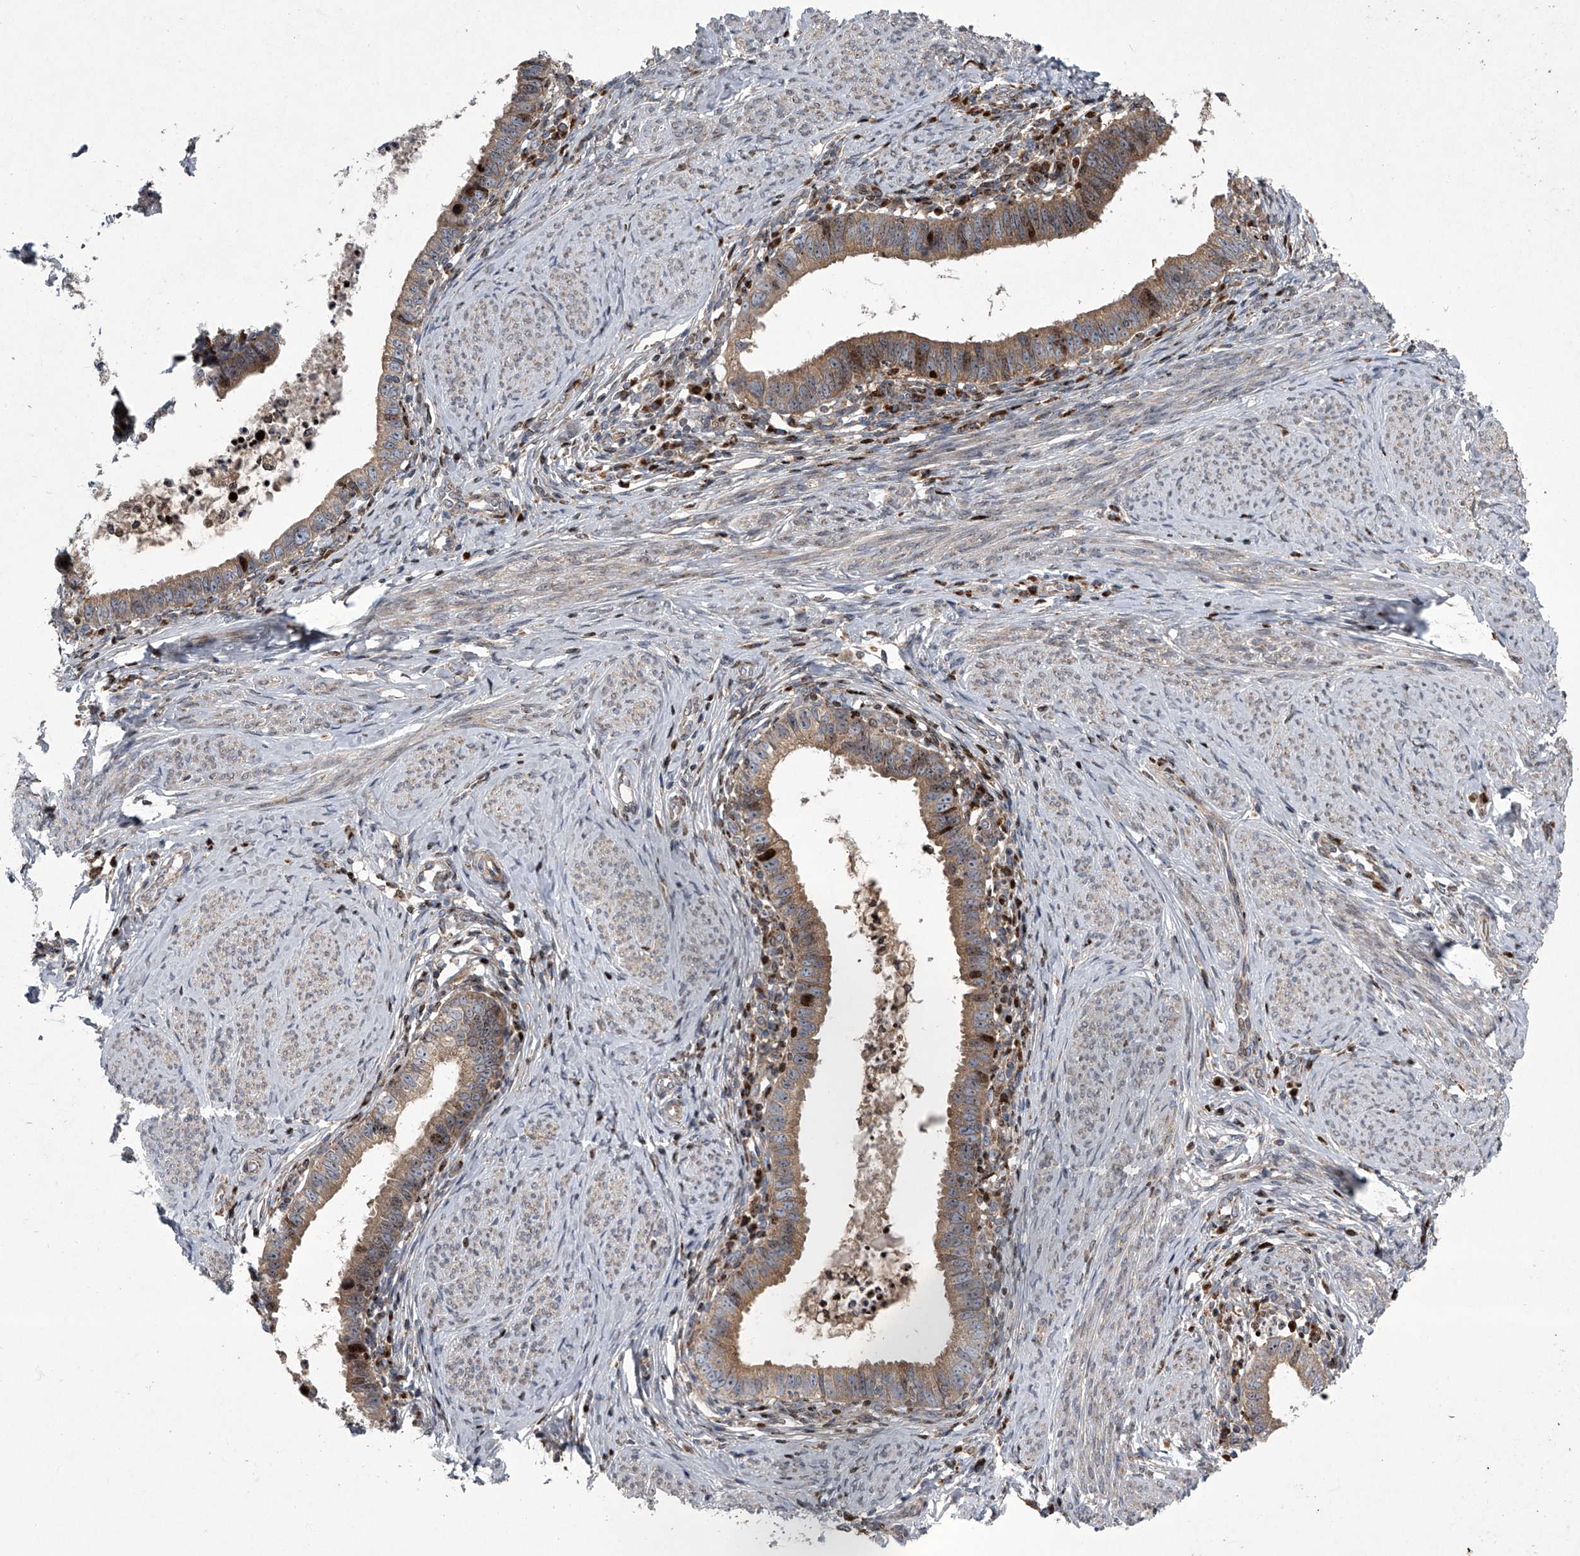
{"staining": {"intensity": "moderate", "quantity": ">75%", "location": "cytoplasmic/membranous,nuclear"}, "tissue": "cervical cancer", "cell_type": "Tumor cells", "image_type": "cancer", "snomed": [{"axis": "morphology", "description": "Adenocarcinoma, NOS"}, {"axis": "topography", "description": "Cervix"}], "caption": "High-magnification brightfield microscopy of cervical adenocarcinoma stained with DAB (brown) and counterstained with hematoxylin (blue). tumor cells exhibit moderate cytoplasmic/membranous and nuclear positivity is appreciated in approximately>75% of cells.", "gene": "STRADA", "patient": {"sex": "female", "age": 36}}